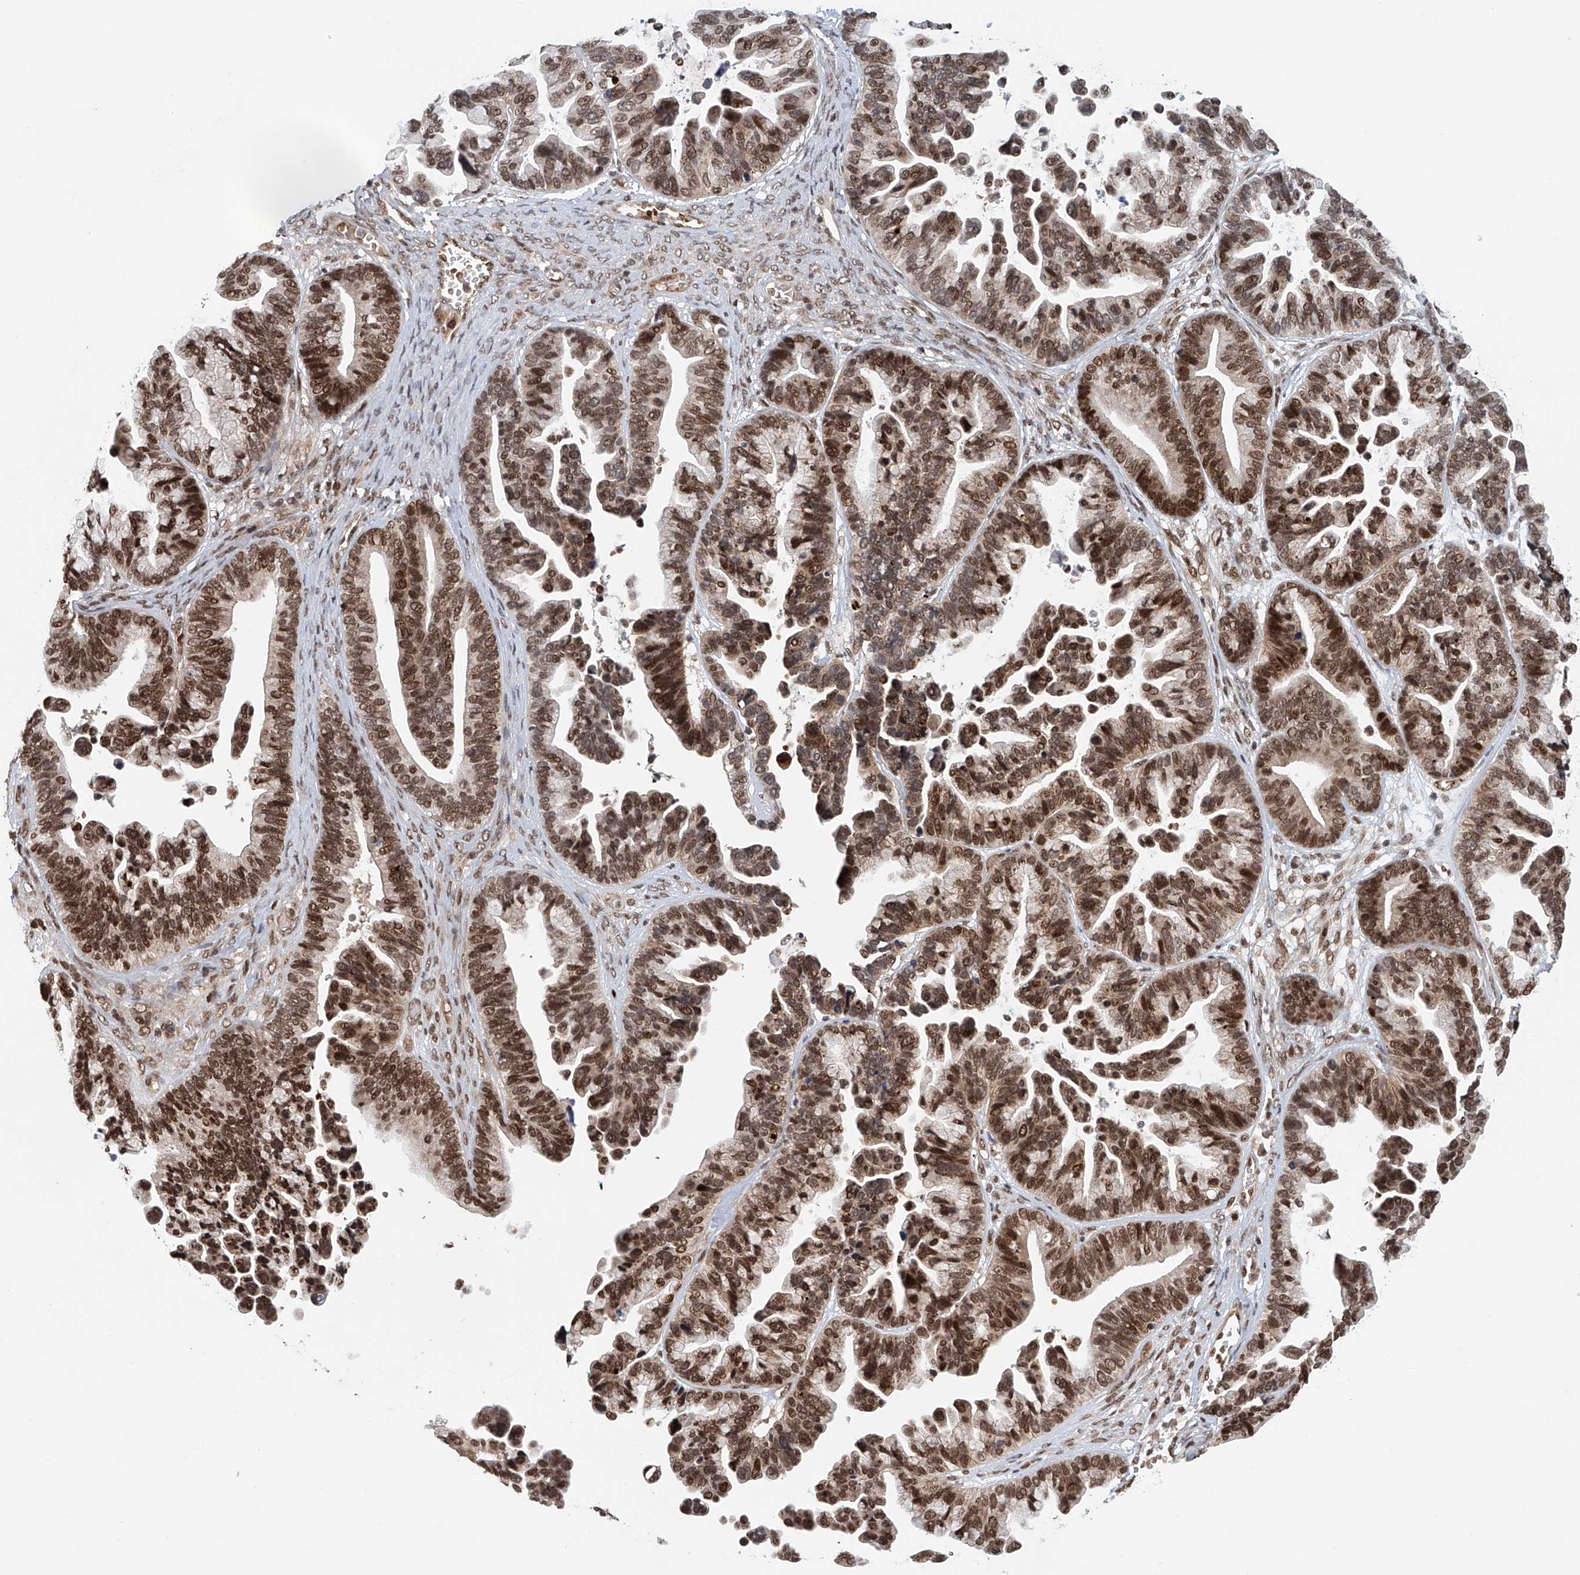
{"staining": {"intensity": "strong", "quantity": ">75%", "location": "cytoplasmic/membranous,nuclear"}, "tissue": "ovarian cancer", "cell_type": "Tumor cells", "image_type": "cancer", "snomed": [{"axis": "morphology", "description": "Cystadenocarcinoma, serous, NOS"}, {"axis": "topography", "description": "Ovary"}], "caption": "Immunohistochemical staining of ovarian cancer exhibits strong cytoplasmic/membranous and nuclear protein positivity in about >75% of tumor cells.", "gene": "ZNF470", "patient": {"sex": "female", "age": 56}}